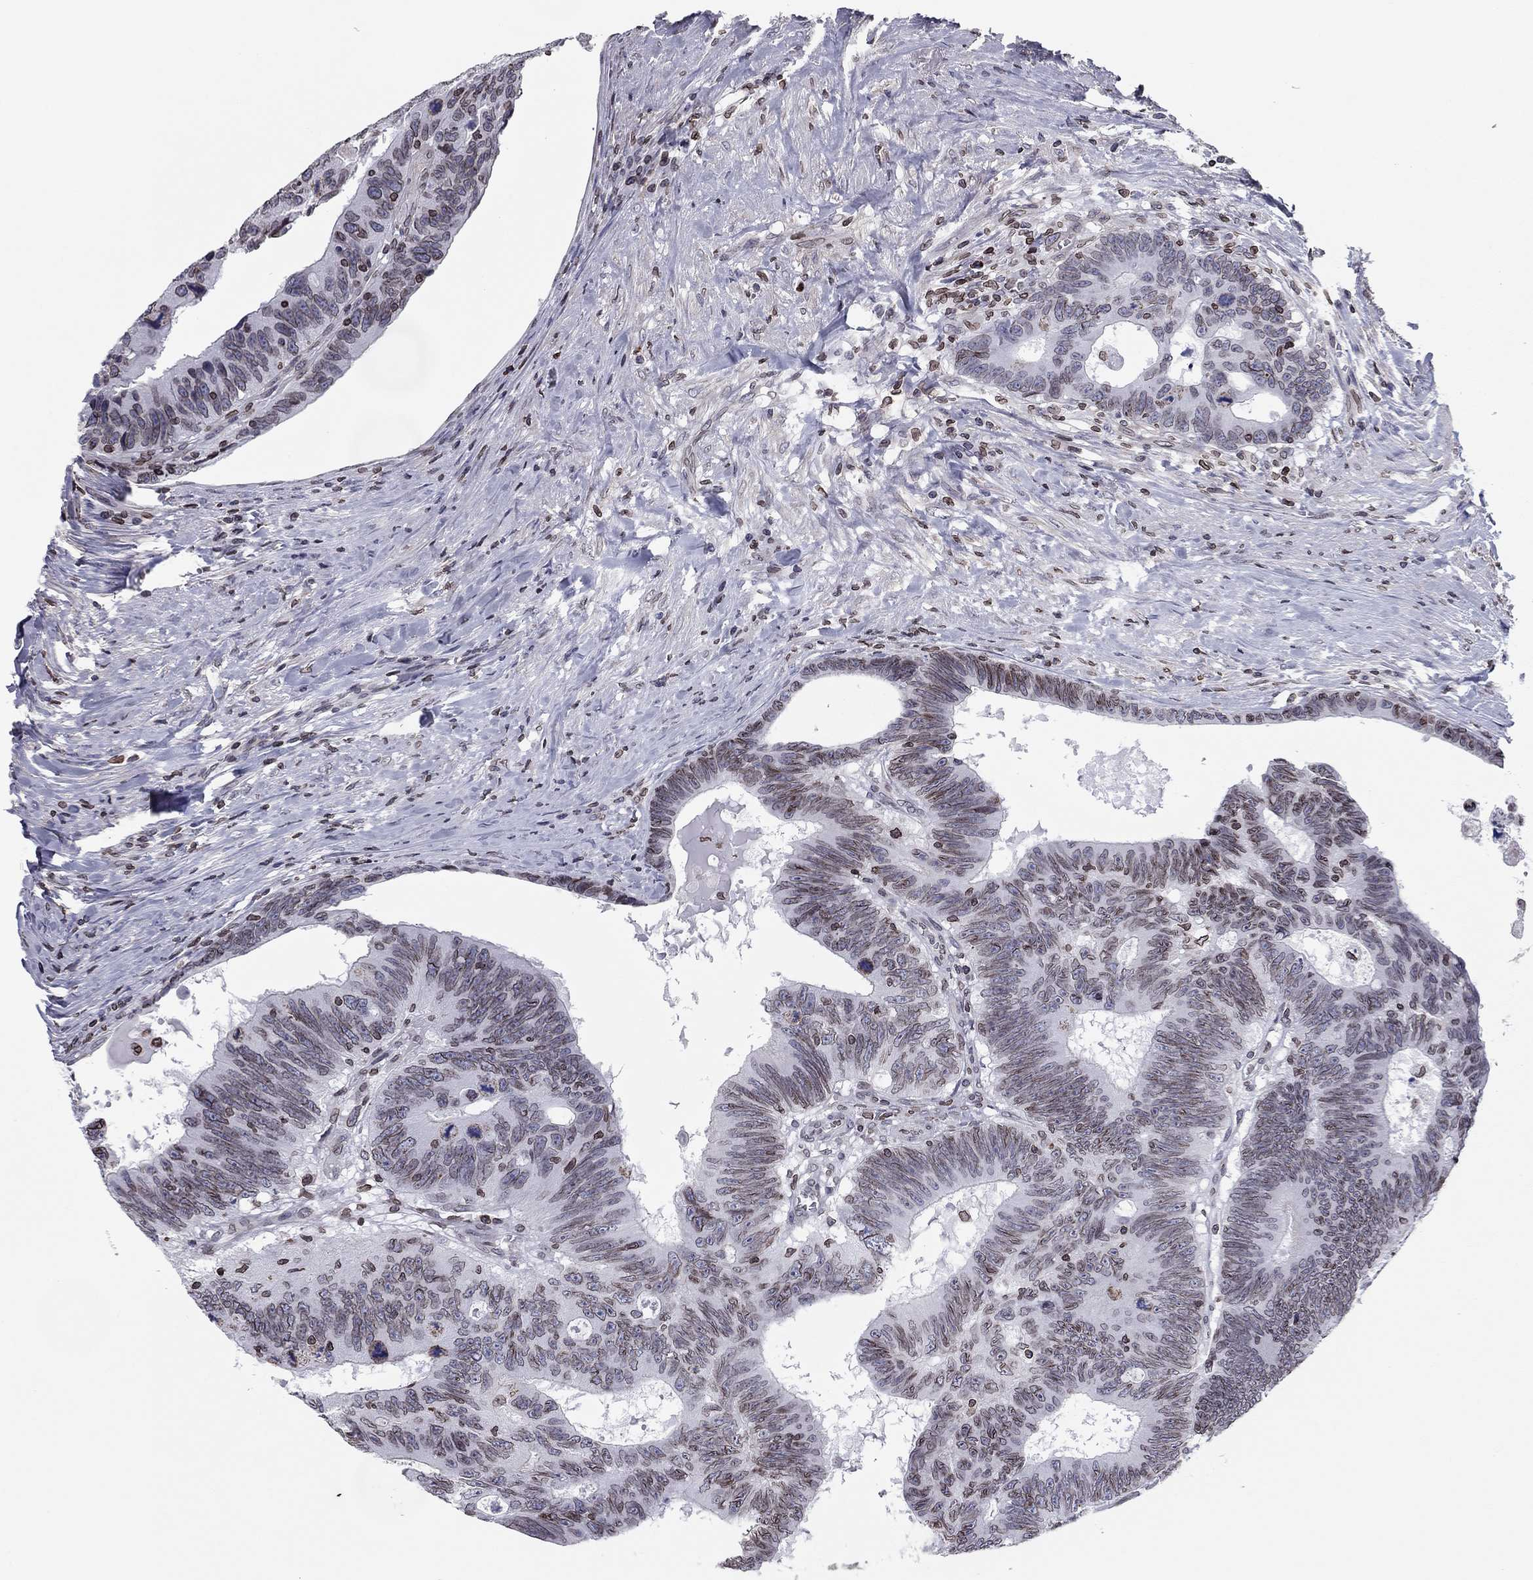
{"staining": {"intensity": "moderate", "quantity": "<25%", "location": "cytoplasmic/membranous,nuclear"}, "tissue": "colorectal cancer", "cell_type": "Tumor cells", "image_type": "cancer", "snomed": [{"axis": "morphology", "description": "Adenocarcinoma, NOS"}, {"axis": "topography", "description": "Colon"}], "caption": "Human adenocarcinoma (colorectal) stained with a brown dye reveals moderate cytoplasmic/membranous and nuclear positive staining in about <25% of tumor cells.", "gene": "ESPL1", "patient": {"sex": "female", "age": 77}}